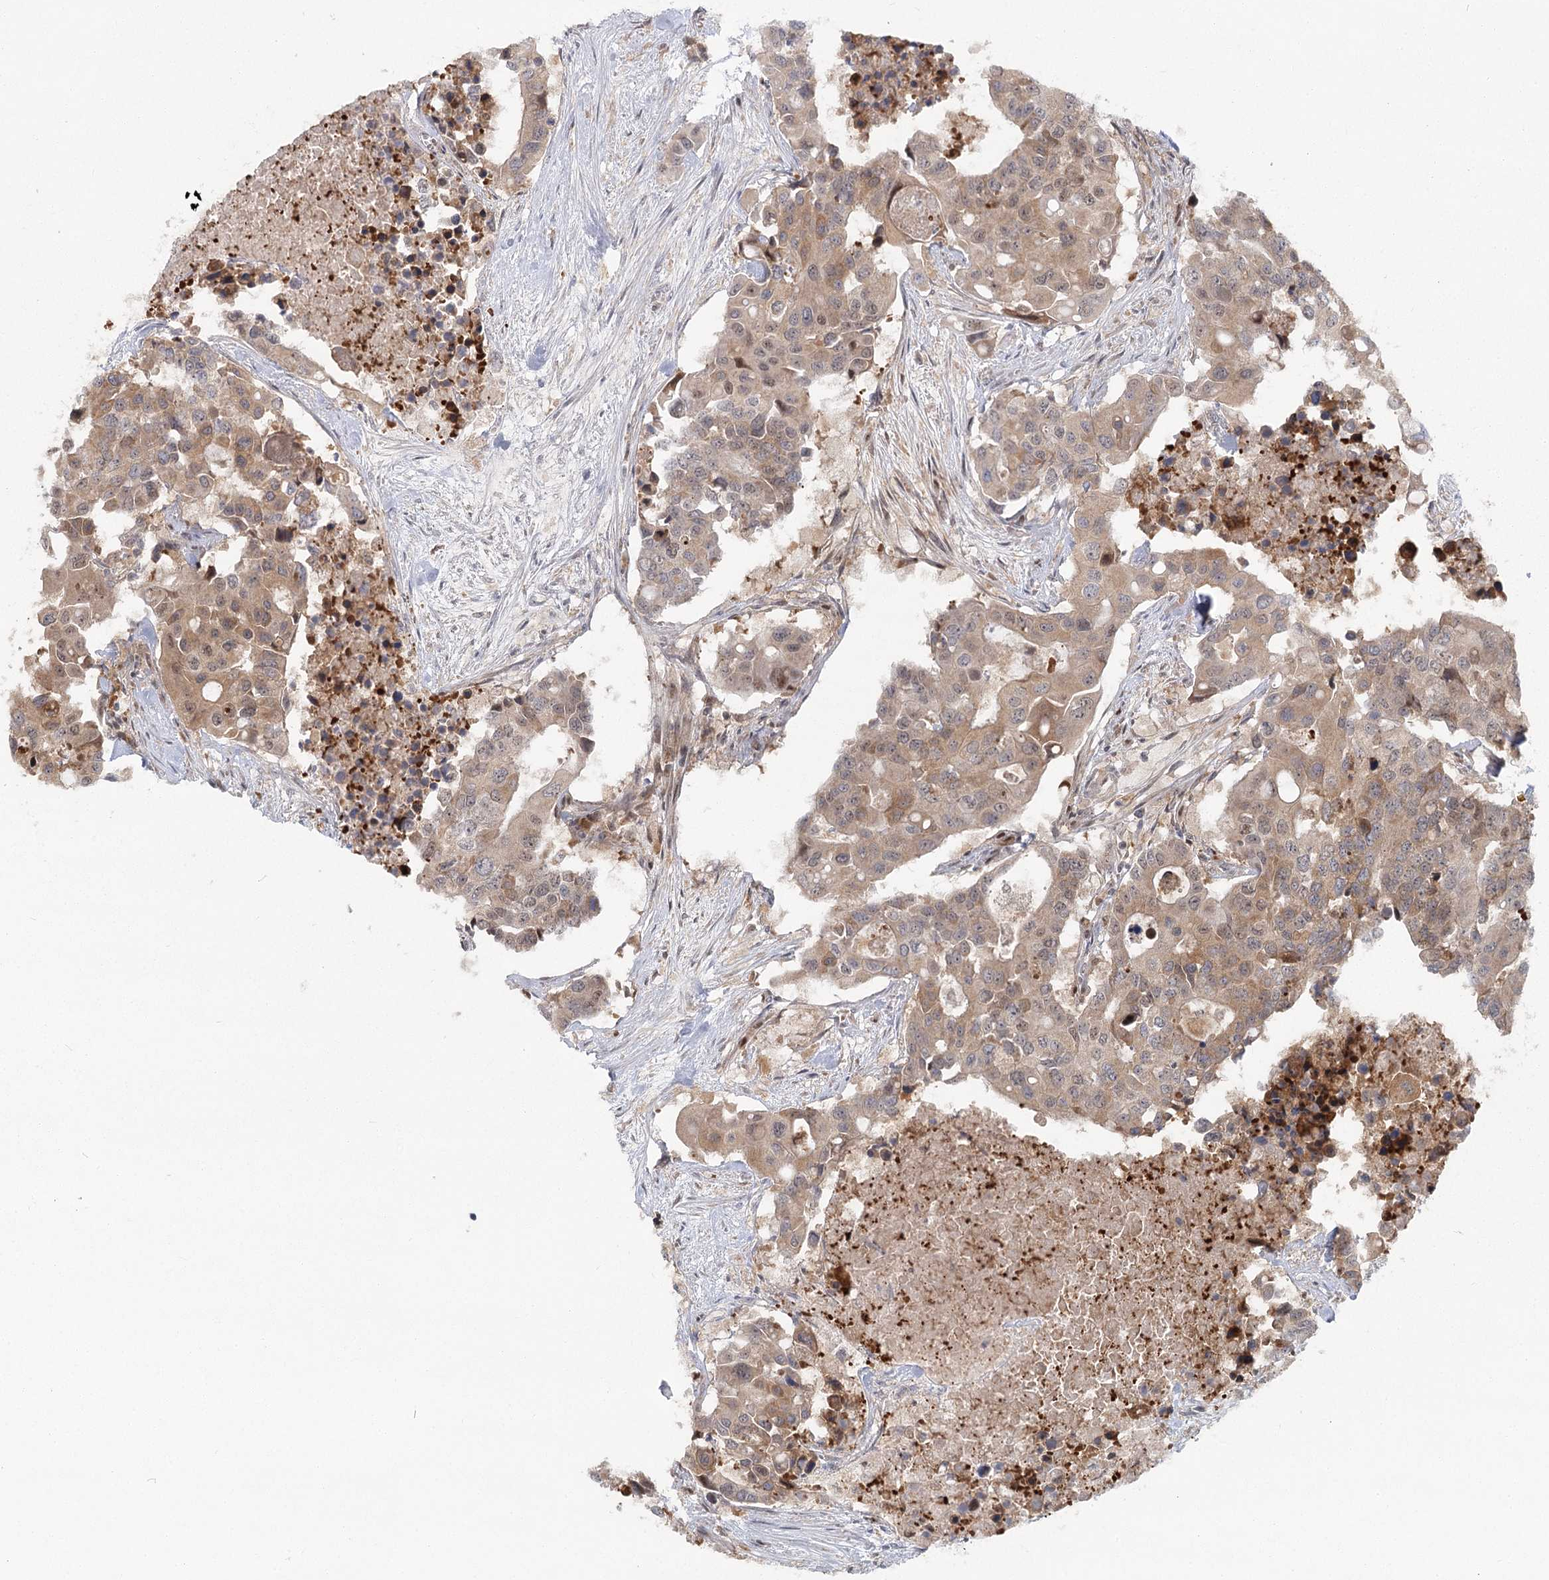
{"staining": {"intensity": "weak", "quantity": ">75%", "location": "cytoplasmic/membranous,nuclear"}, "tissue": "colorectal cancer", "cell_type": "Tumor cells", "image_type": "cancer", "snomed": [{"axis": "morphology", "description": "Adenocarcinoma, NOS"}, {"axis": "topography", "description": "Colon"}], "caption": "High-power microscopy captured an immunohistochemistry image of colorectal adenocarcinoma, revealing weak cytoplasmic/membranous and nuclear staining in approximately >75% of tumor cells.", "gene": "THNSL1", "patient": {"sex": "male", "age": 77}}